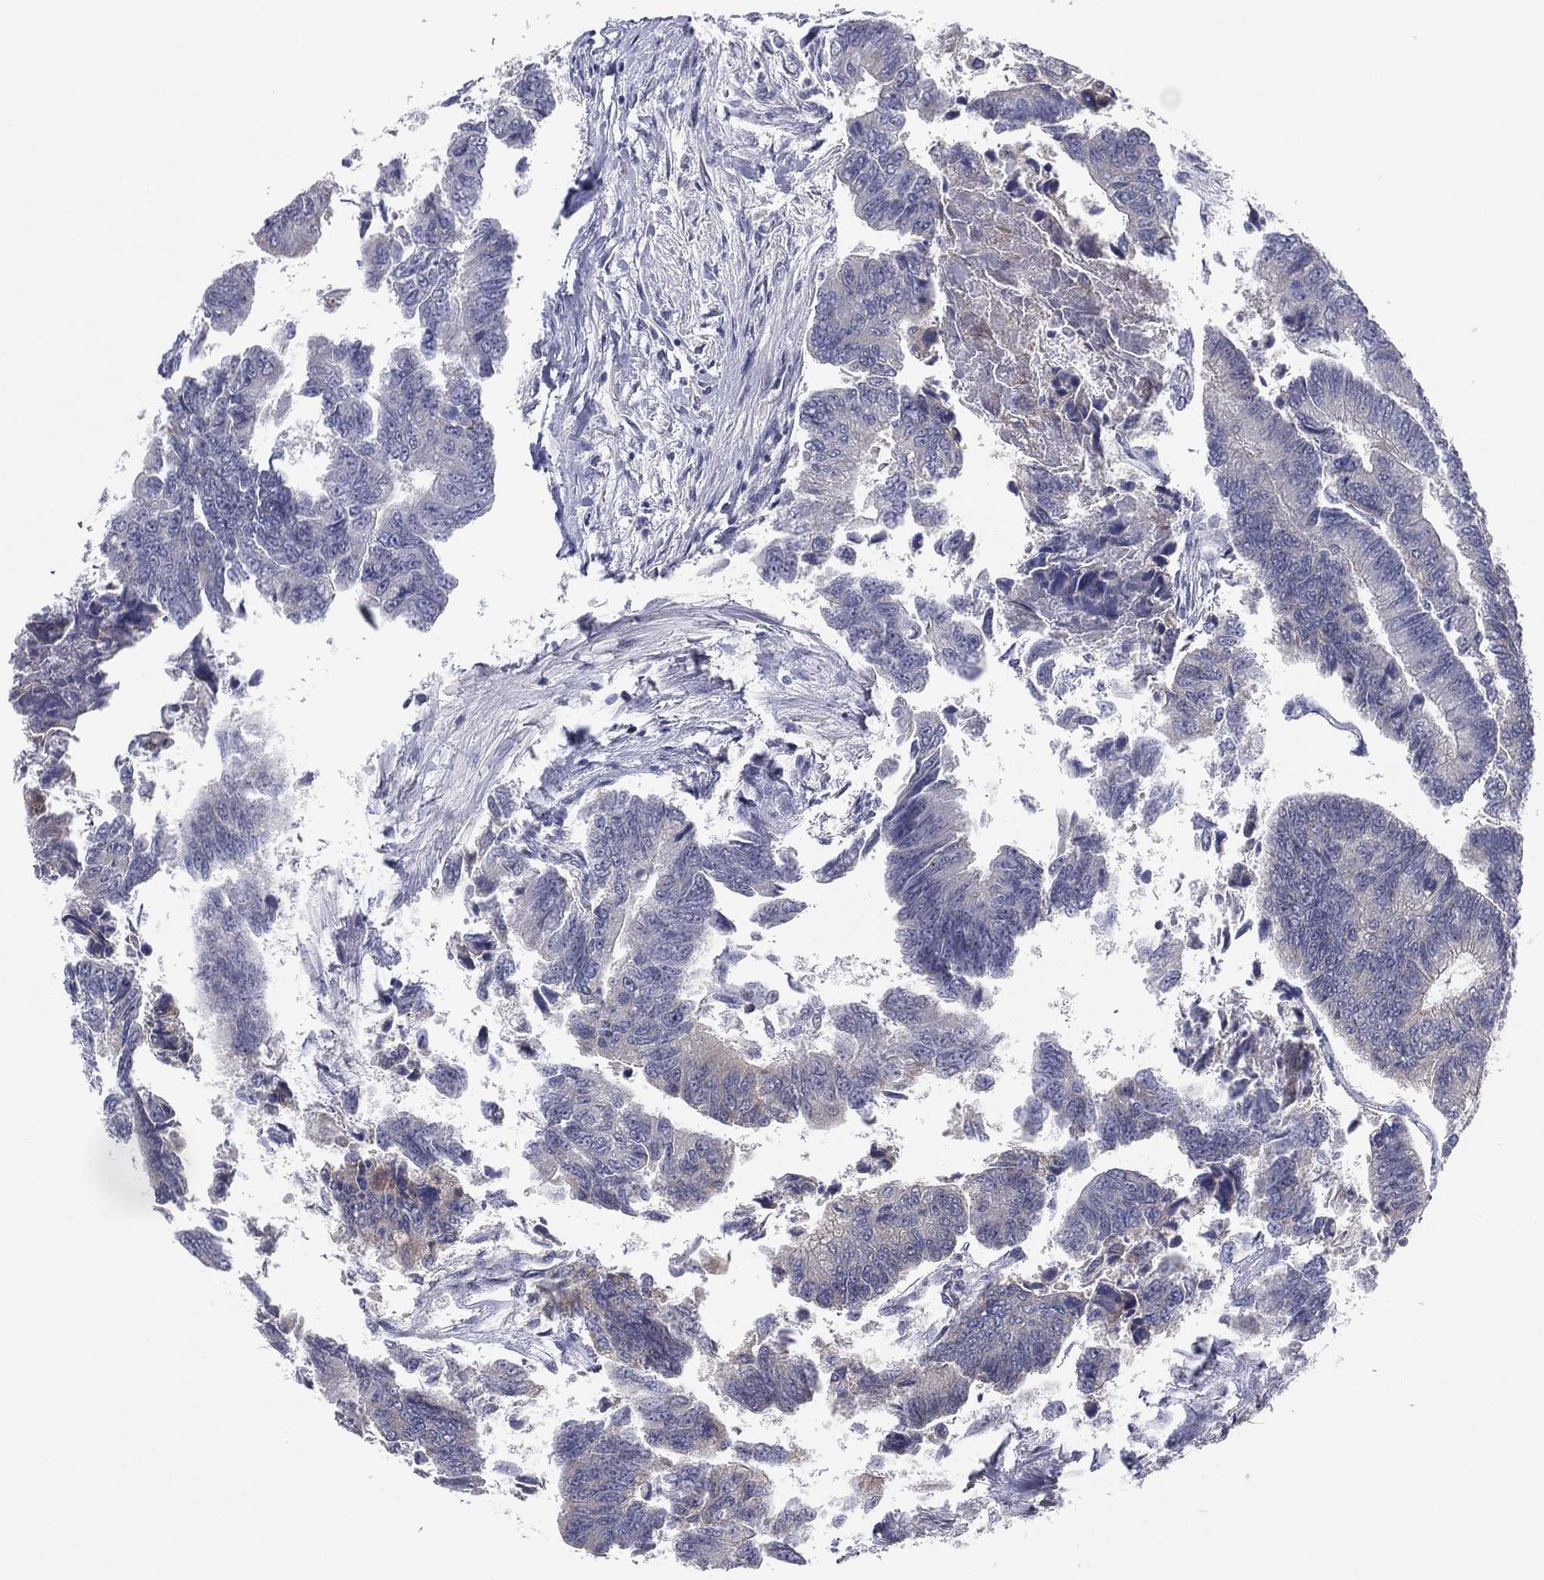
{"staining": {"intensity": "negative", "quantity": "none", "location": "none"}, "tissue": "colorectal cancer", "cell_type": "Tumor cells", "image_type": "cancer", "snomed": [{"axis": "morphology", "description": "Adenocarcinoma, NOS"}, {"axis": "topography", "description": "Colon"}], "caption": "Micrograph shows no protein positivity in tumor cells of colorectal cancer tissue.", "gene": "KAT14", "patient": {"sex": "female", "age": 65}}